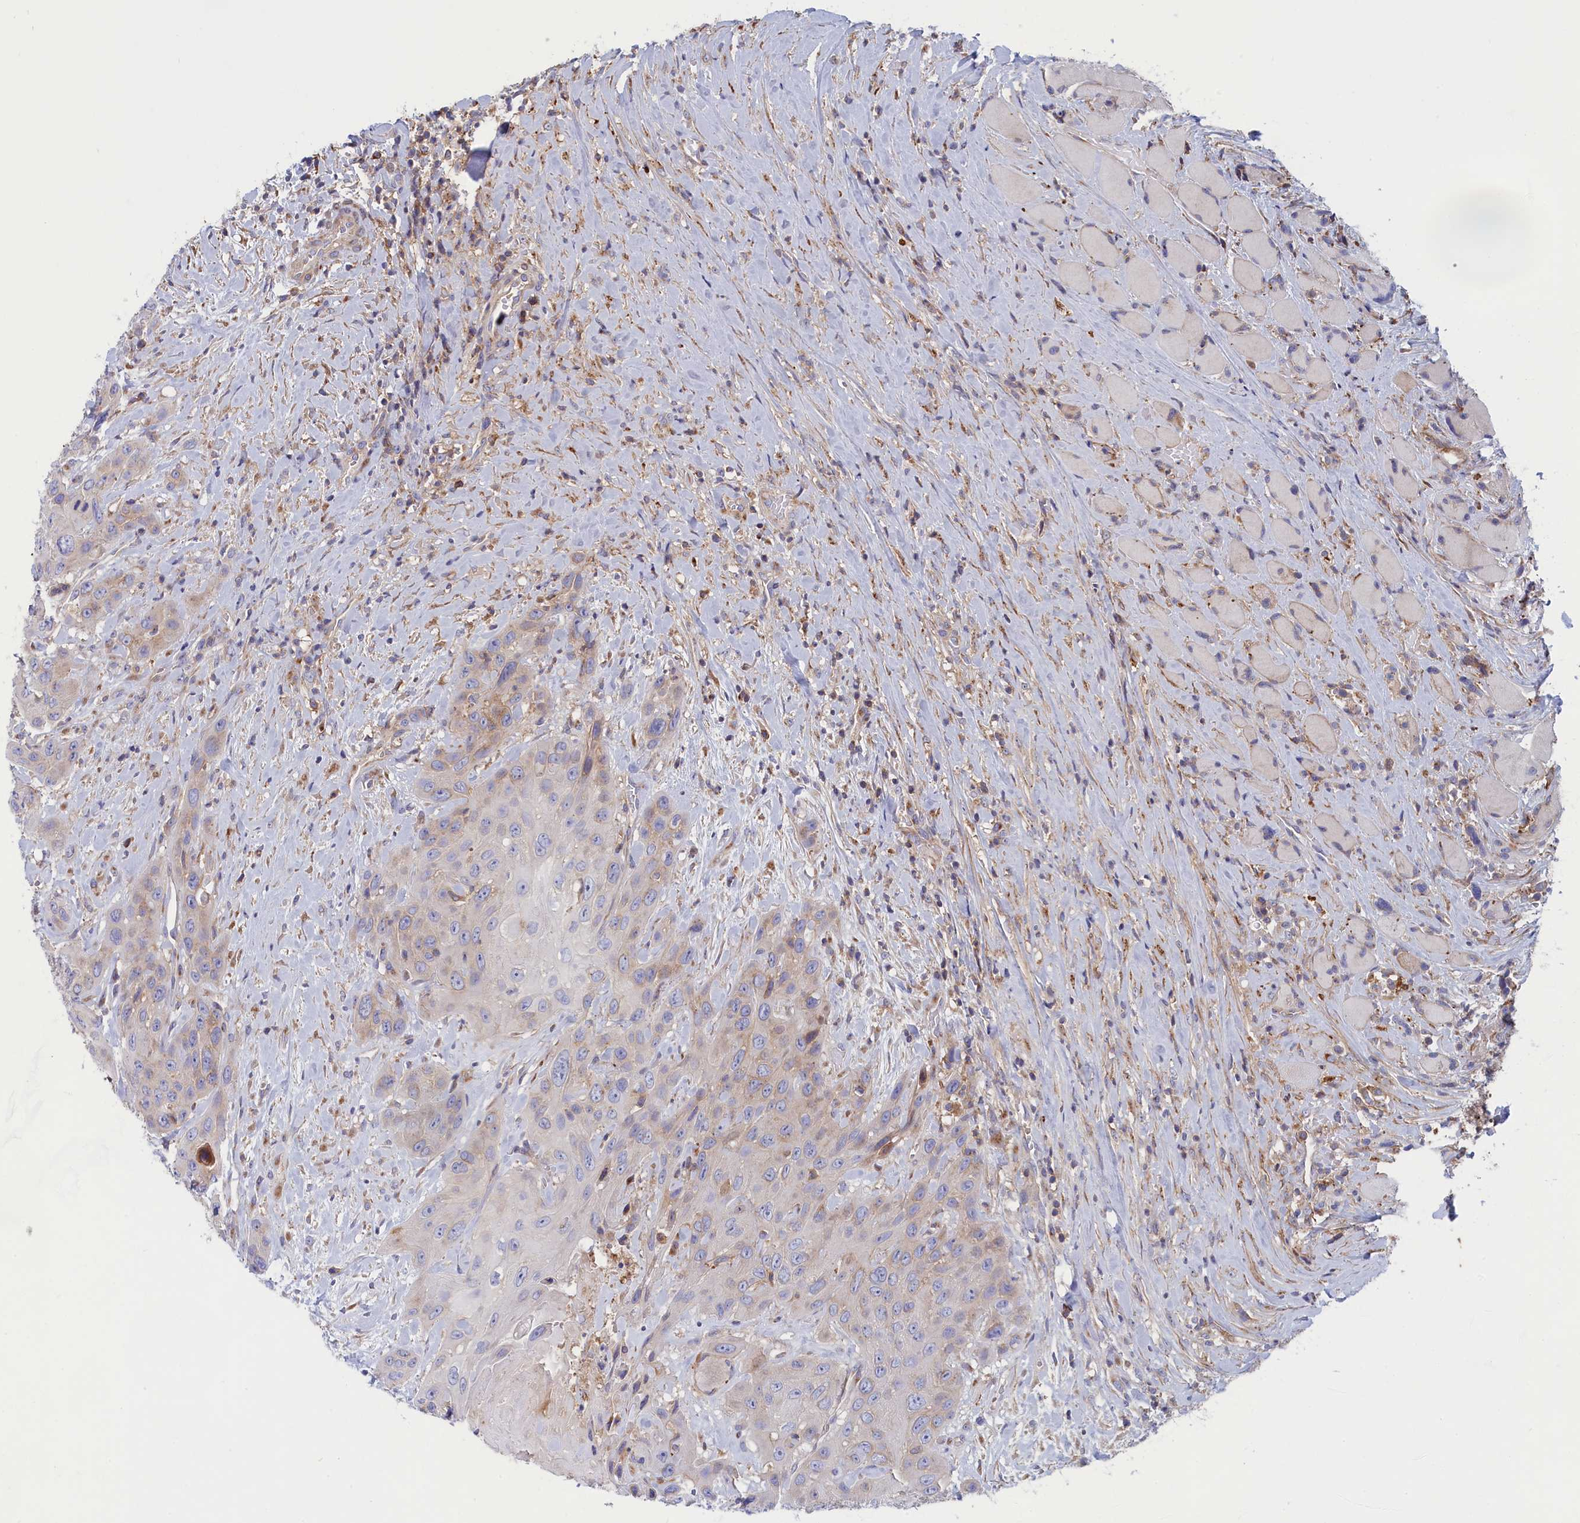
{"staining": {"intensity": "weak", "quantity": "<25%", "location": "cytoplasmic/membranous"}, "tissue": "head and neck cancer", "cell_type": "Tumor cells", "image_type": "cancer", "snomed": [{"axis": "morphology", "description": "Squamous cell carcinoma, NOS"}, {"axis": "topography", "description": "Head-Neck"}], "caption": "There is no significant expression in tumor cells of head and neck cancer (squamous cell carcinoma).", "gene": "SCAMP4", "patient": {"sex": "male", "age": 81}}